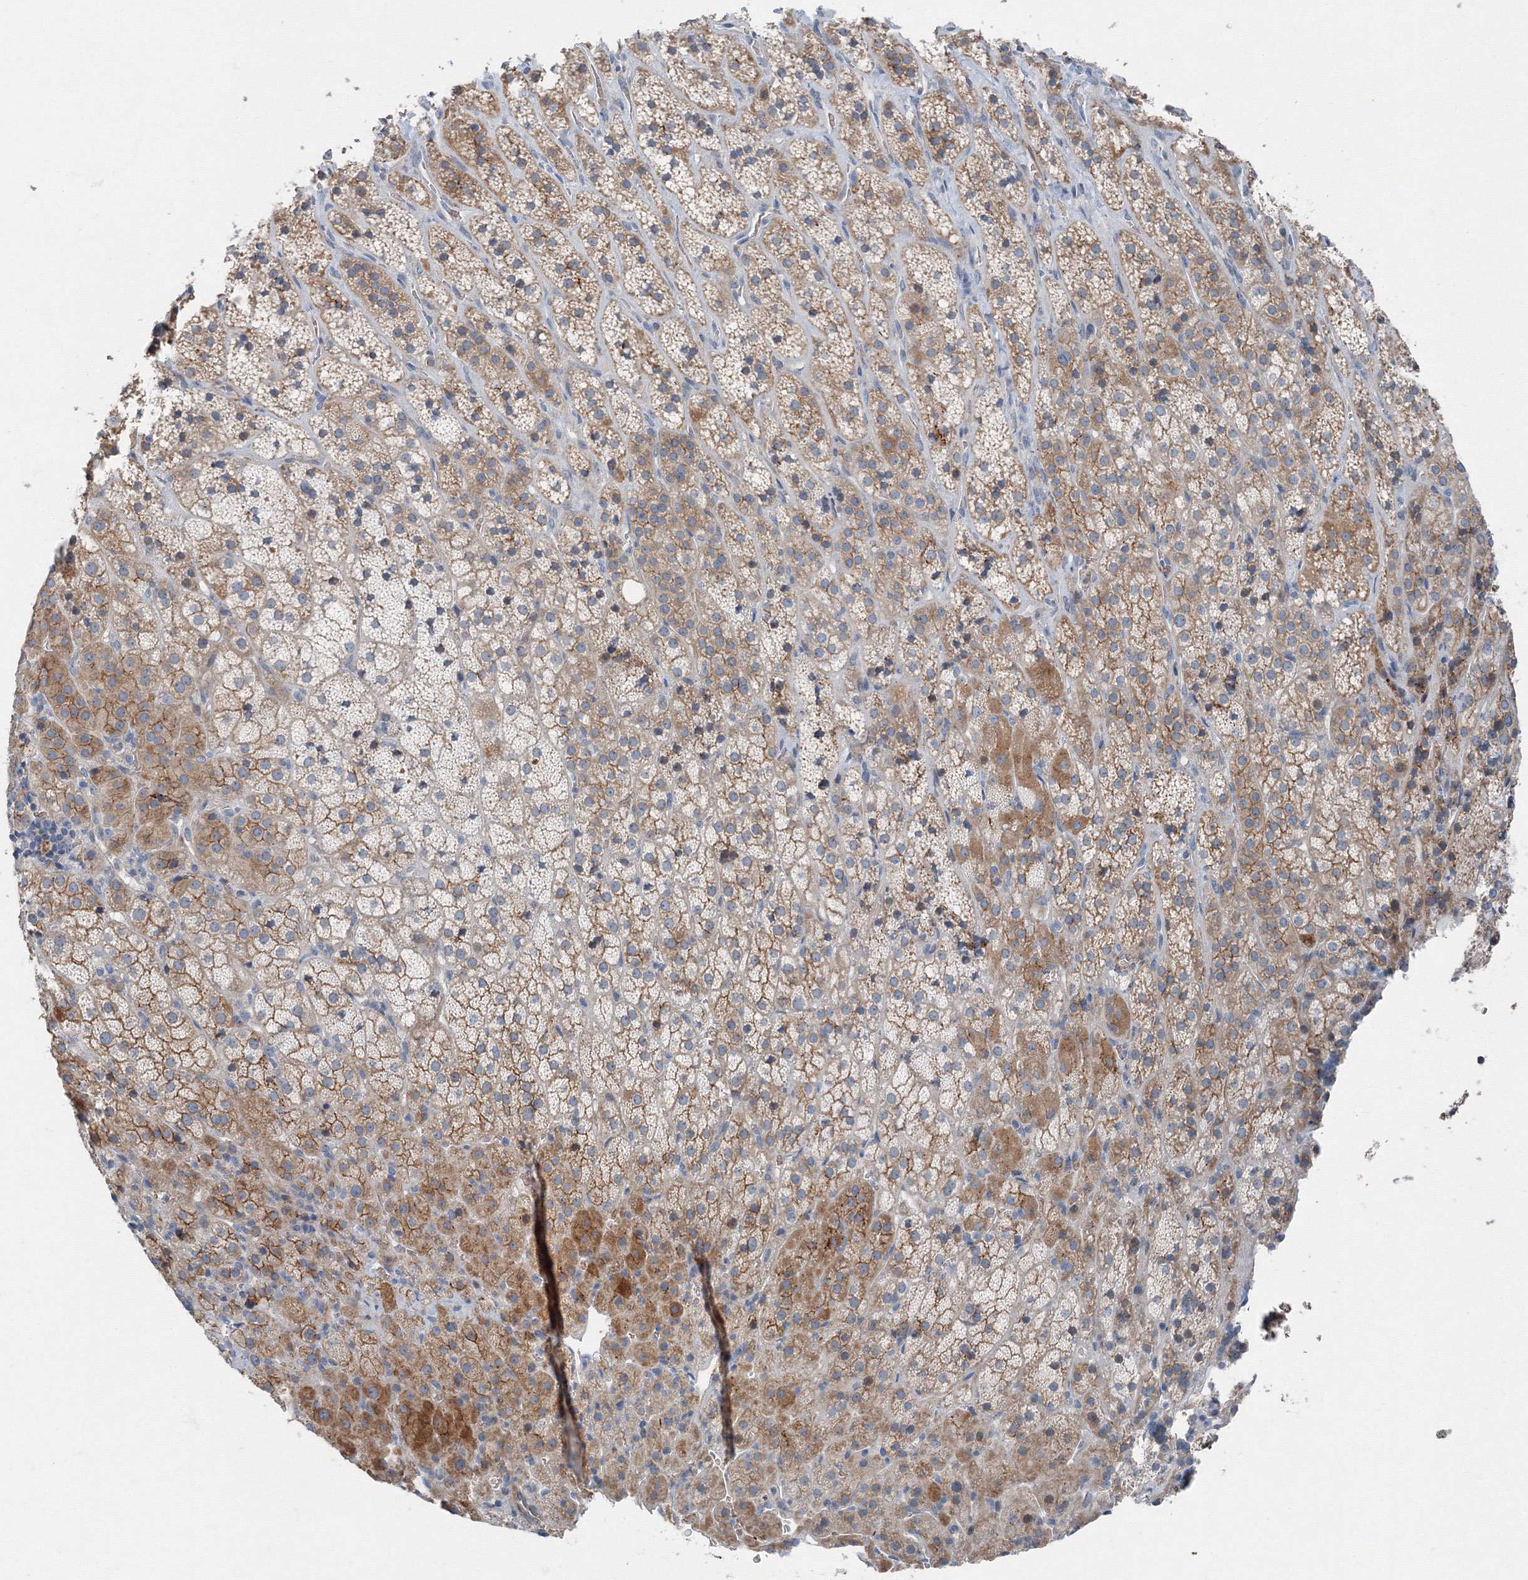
{"staining": {"intensity": "moderate", "quantity": "25%-75%", "location": "cytoplasmic/membranous"}, "tissue": "adrenal gland", "cell_type": "Glandular cells", "image_type": "normal", "snomed": [{"axis": "morphology", "description": "Normal tissue, NOS"}, {"axis": "topography", "description": "Adrenal gland"}], "caption": "Moderate cytoplasmic/membranous protein positivity is present in about 25%-75% of glandular cells in adrenal gland.", "gene": "AASDH", "patient": {"sex": "female", "age": 57}}